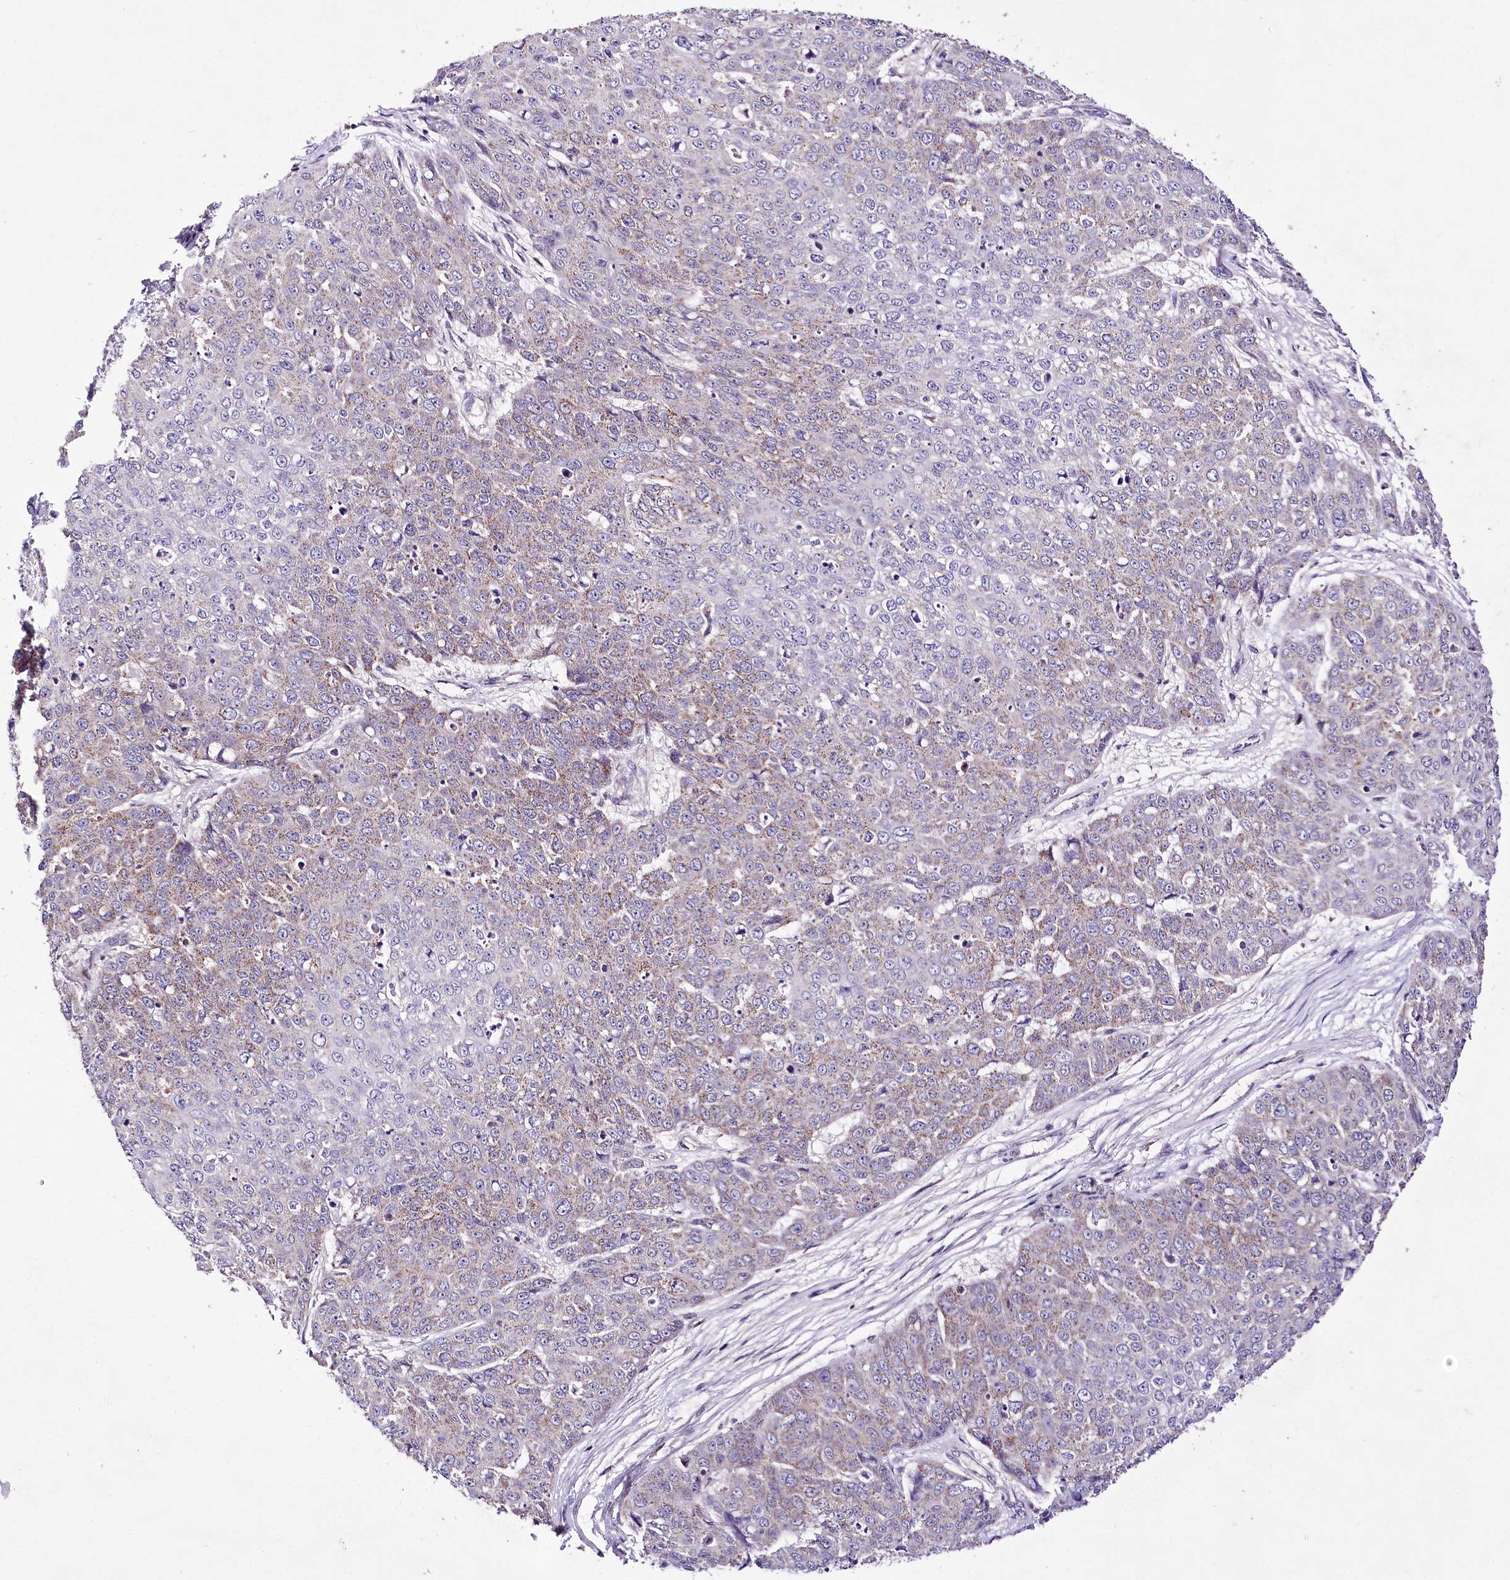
{"staining": {"intensity": "weak", "quantity": "<25%", "location": "cytoplasmic/membranous"}, "tissue": "skin cancer", "cell_type": "Tumor cells", "image_type": "cancer", "snomed": [{"axis": "morphology", "description": "Squamous cell carcinoma, NOS"}, {"axis": "topography", "description": "Skin"}], "caption": "Immunohistochemistry histopathology image of neoplastic tissue: human skin cancer stained with DAB (3,3'-diaminobenzidine) demonstrates no significant protein expression in tumor cells.", "gene": "ATE1", "patient": {"sex": "male", "age": 71}}